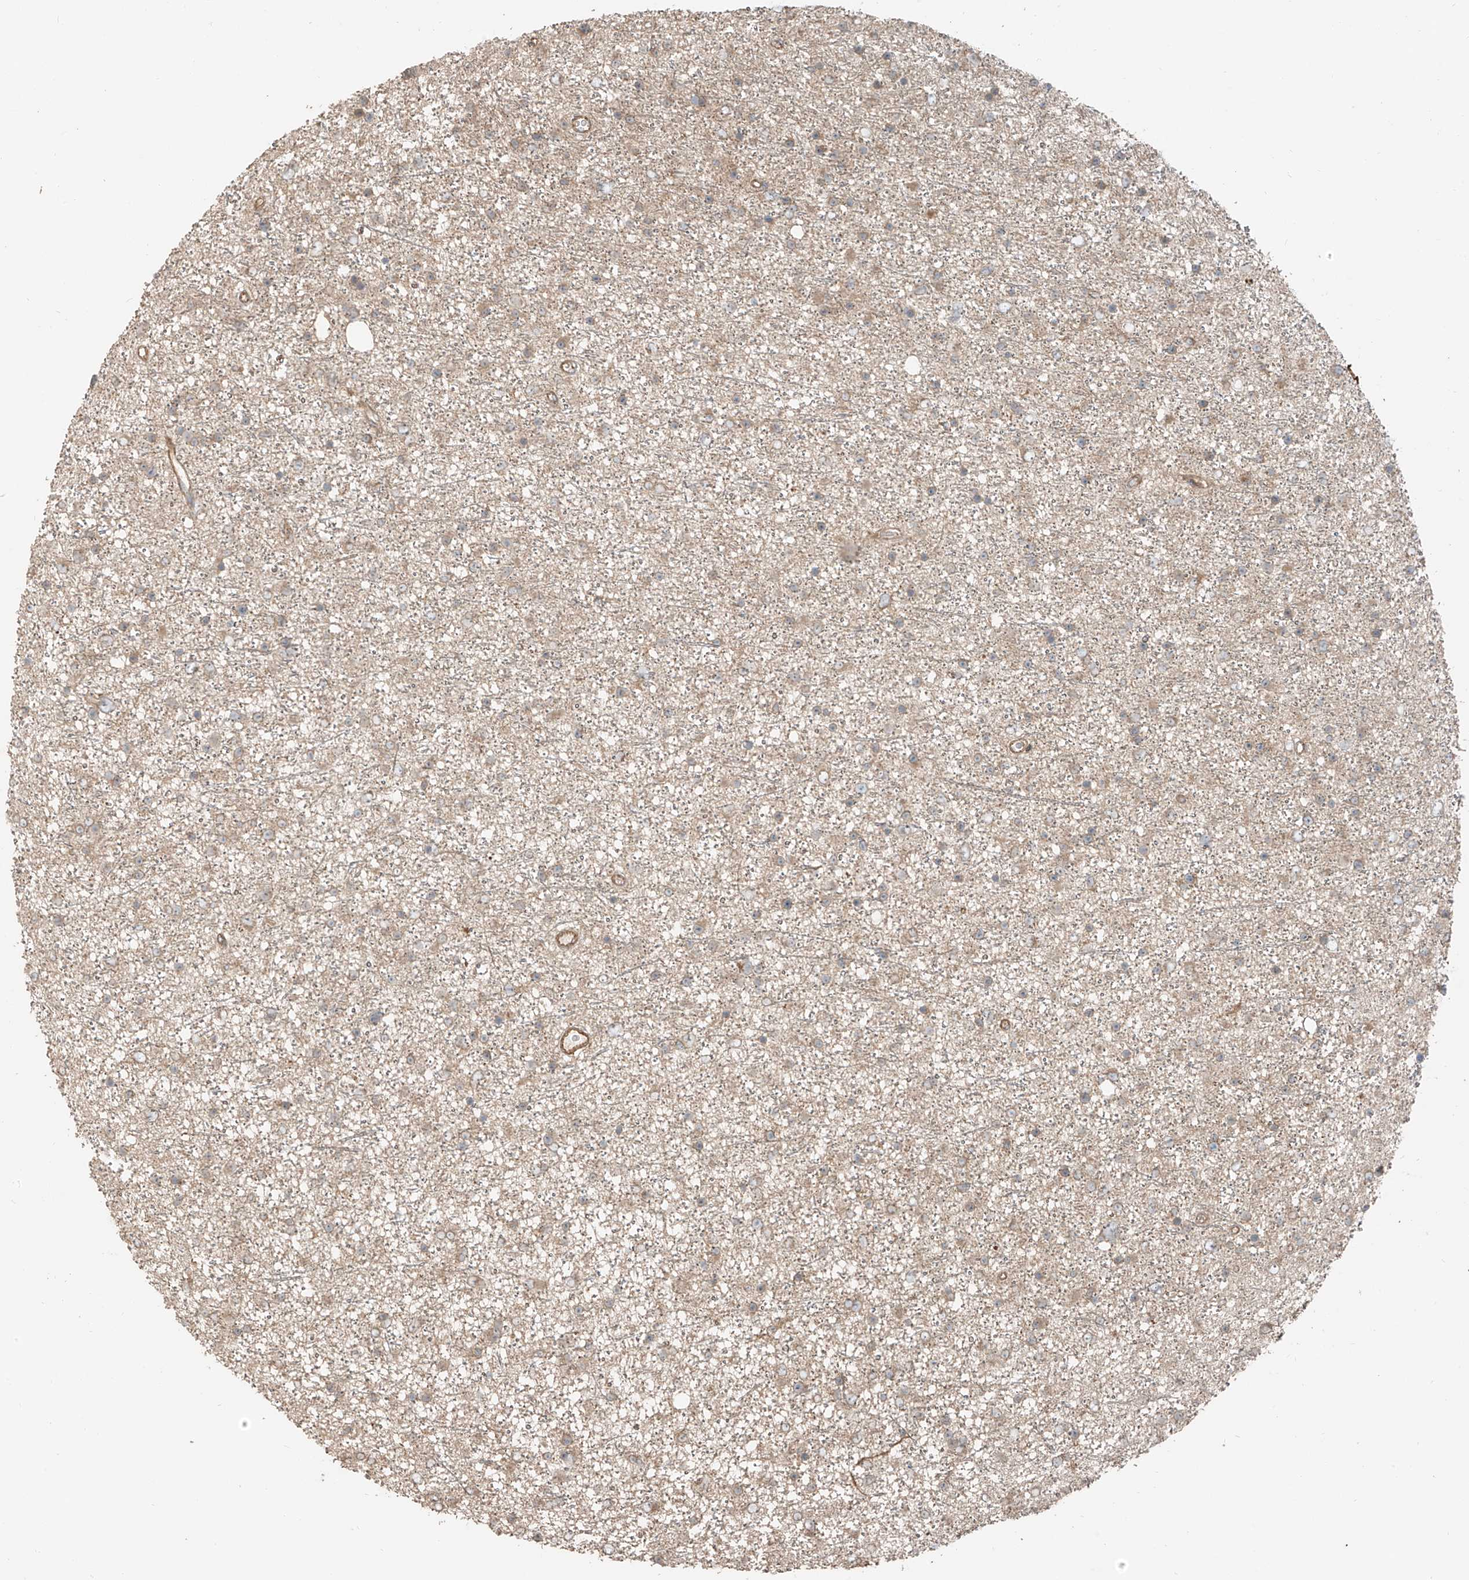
{"staining": {"intensity": "negative", "quantity": "none", "location": "none"}, "tissue": "glioma", "cell_type": "Tumor cells", "image_type": "cancer", "snomed": [{"axis": "morphology", "description": "Glioma, malignant, Low grade"}, {"axis": "topography", "description": "Cerebral cortex"}], "caption": "The image exhibits no significant staining in tumor cells of glioma.", "gene": "ANKZF1", "patient": {"sex": "female", "age": 39}}